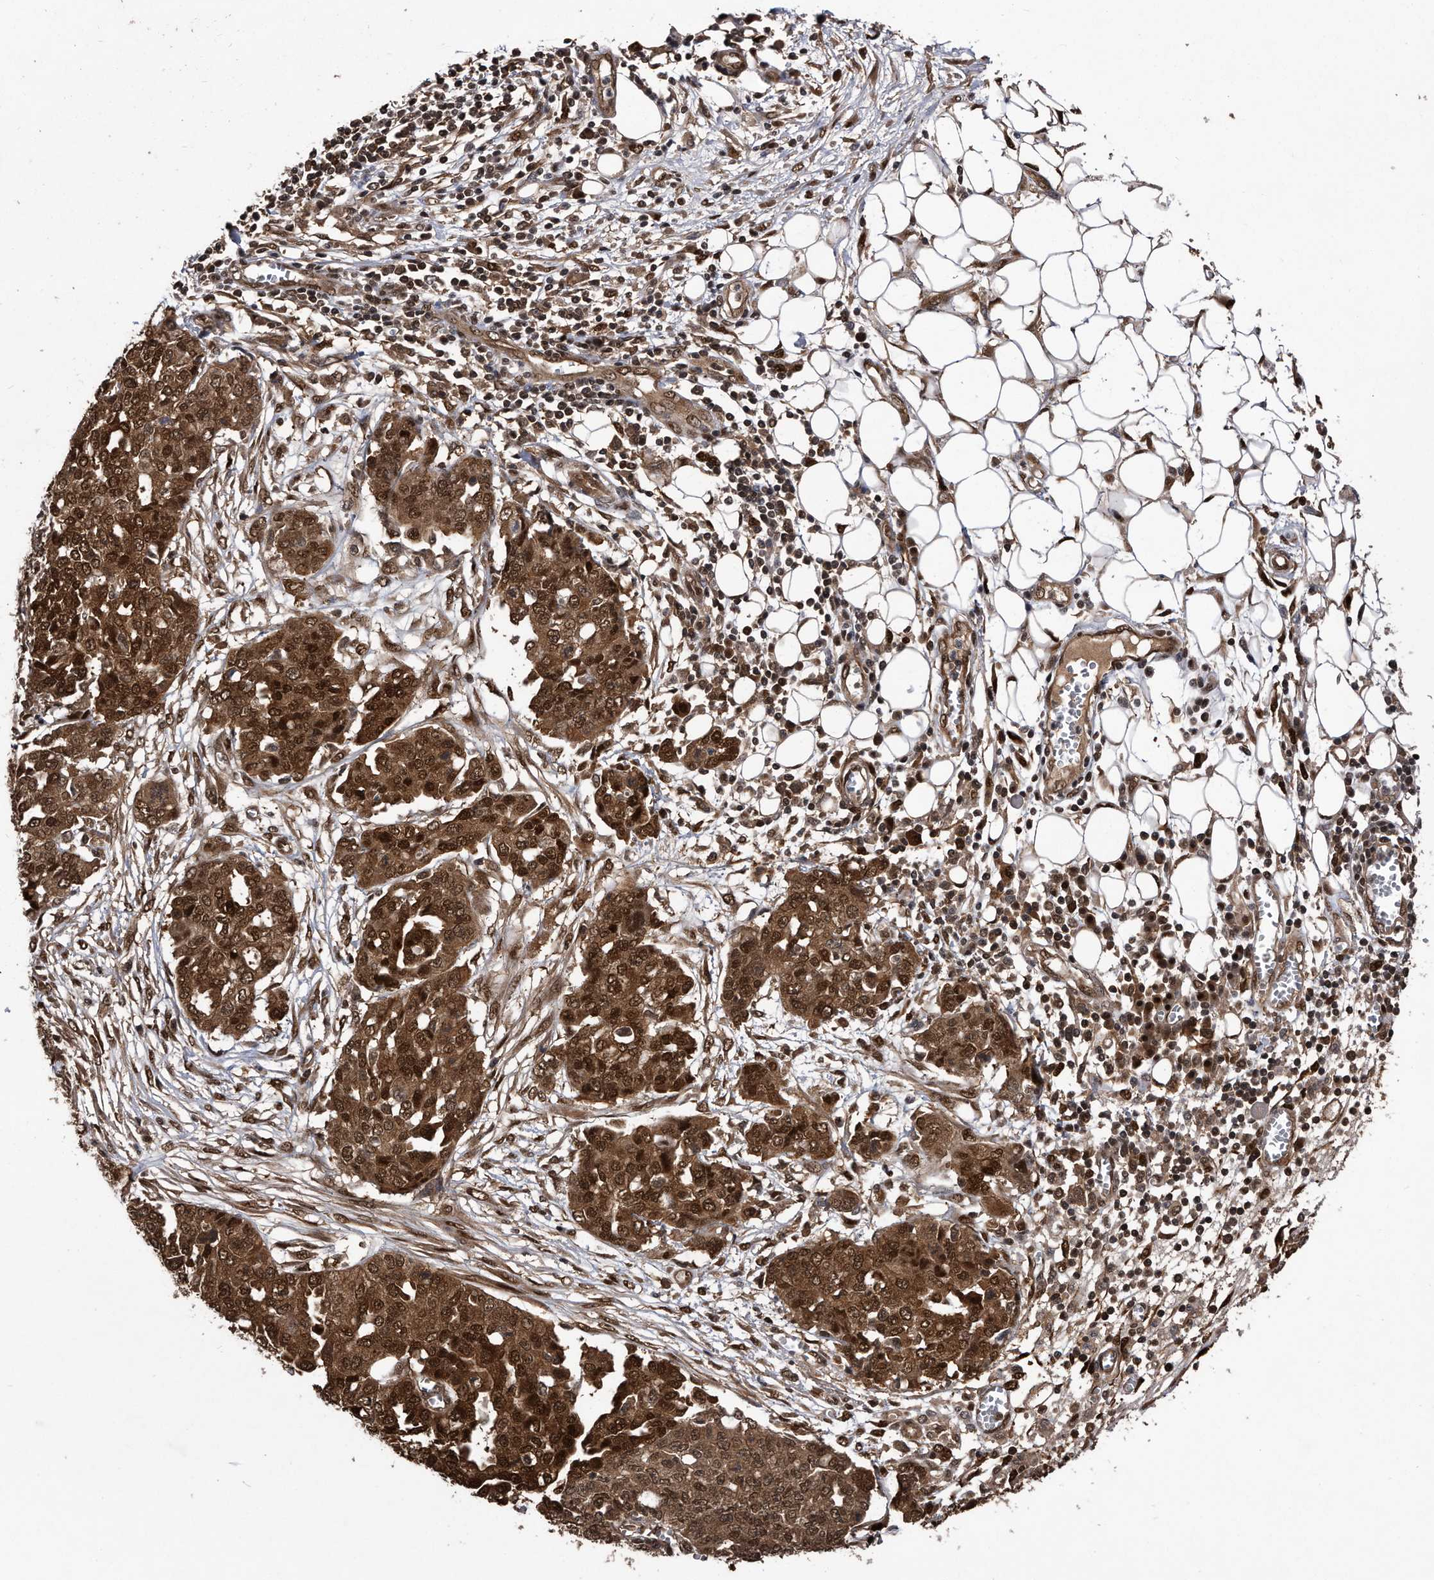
{"staining": {"intensity": "strong", "quantity": ">75%", "location": "cytoplasmic/membranous,nuclear"}, "tissue": "ovarian cancer", "cell_type": "Tumor cells", "image_type": "cancer", "snomed": [{"axis": "morphology", "description": "Cystadenocarcinoma, serous, NOS"}, {"axis": "topography", "description": "Soft tissue"}, {"axis": "topography", "description": "Ovary"}], "caption": "Immunohistochemical staining of human ovarian serous cystadenocarcinoma reveals high levels of strong cytoplasmic/membranous and nuclear protein positivity in about >75% of tumor cells. Nuclei are stained in blue.", "gene": "RAD23B", "patient": {"sex": "female", "age": 57}}